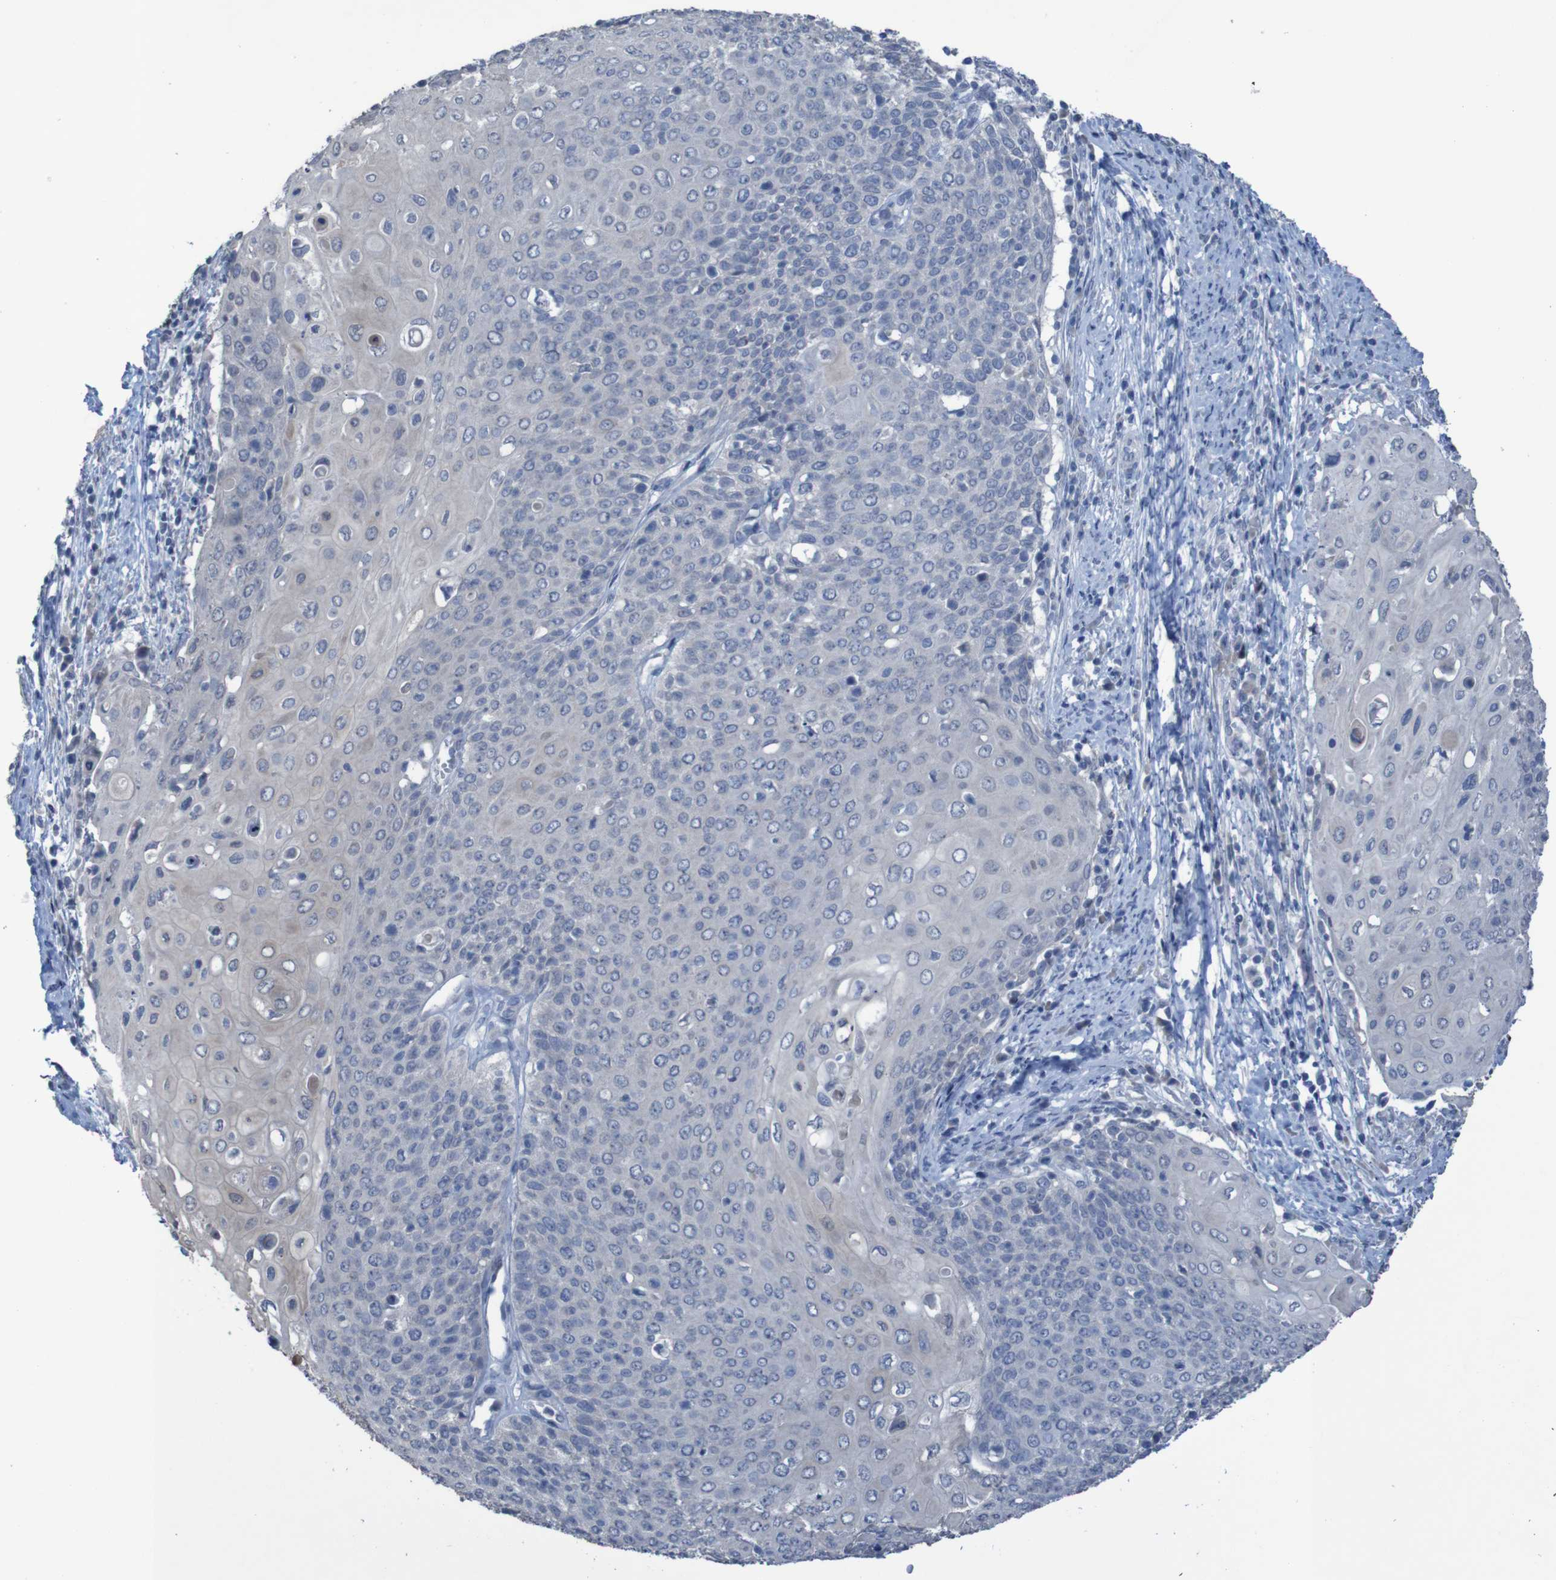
{"staining": {"intensity": "negative", "quantity": "none", "location": "none"}, "tissue": "cervical cancer", "cell_type": "Tumor cells", "image_type": "cancer", "snomed": [{"axis": "morphology", "description": "Squamous cell carcinoma, NOS"}, {"axis": "topography", "description": "Cervix"}], "caption": "Tumor cells are negative for brown protein staining in squamous cell carcinoma (cervical).", "gene": "CLDN18", "patient": {"sex": "female", "age": 39}}